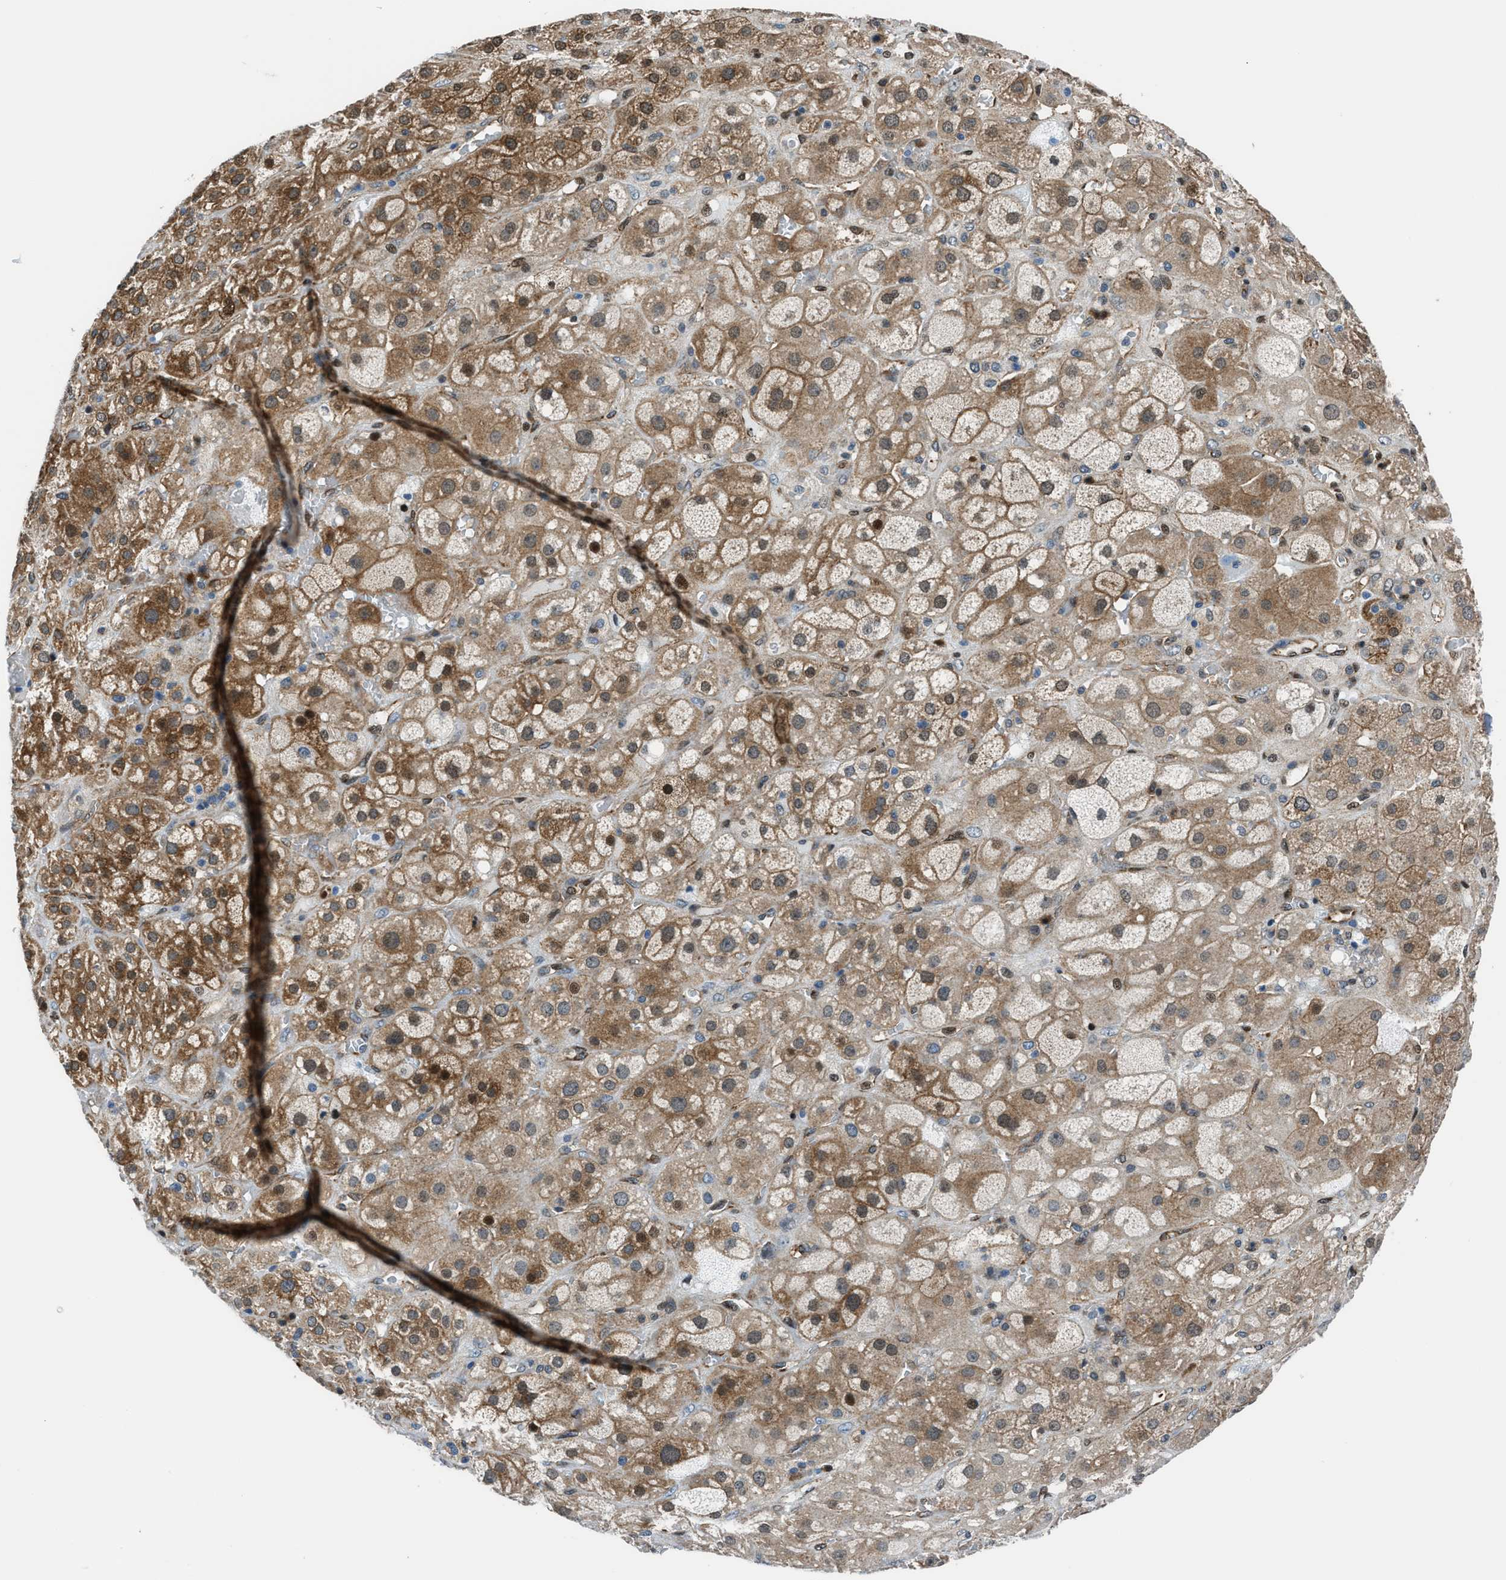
{"staining": {"intensity": "strong", "quantity": ">75%", "location": "cytoplasmic/membranous,nuclear"}, "tissue": "adrenal gland", "cell_type": "Glandular cells", "image_type": "normal", "snomed": [{"axis": "morphology", "description": "Normal tissue, NOS"}, {"axis": "topography", "description": "Adrenal gland"}], "caption": "About >75% of glandular cells in unremarkable human adrenal gland show strong cytoplasmic/membranous,nuclear protein positivity as visualized by brown immunohistochemical staining.", "gene": "YWHAE", "patient": {"sex": "female", "age": 47}}